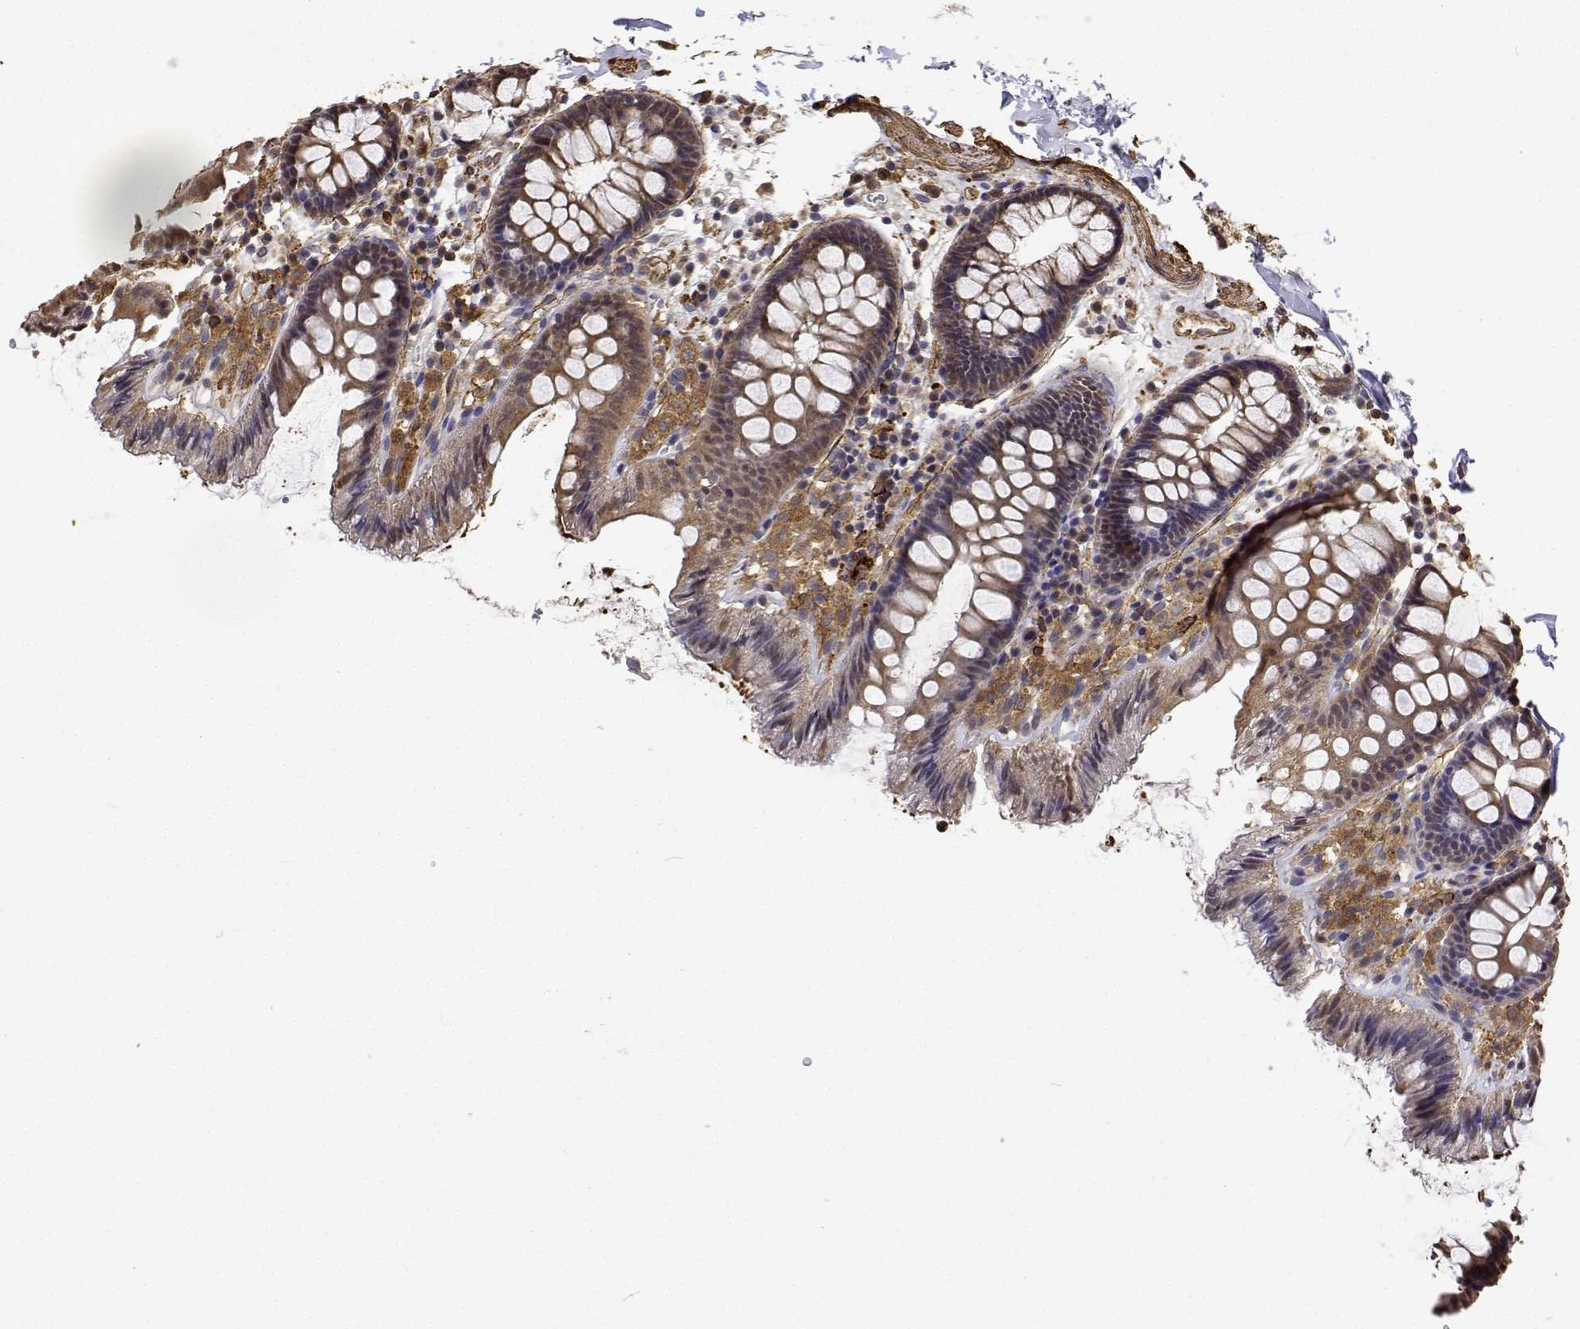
{"staining": {"intensity": "negative", "quantity": "none", "location": "none"}, "tissue": "colon", "cell_type": "Endothelial cells", "image_type": "normal", "snomed": [{"axis": "morphology", "description": "Normal tissue, NOS"}, {"axis": "topography", "description": "Colon"}], "caption": "Immunohistochemistry (IHC) image of unremarkable colon: colon stained with DAB exhibits no significant protein positivity in endothelial cells. (Stains: DAB (3,3'-diaminobenzidine) immunohistochemistry with hematoxylin counter stain, Microscopy: brightfield microscopy at high magnification).", "gene": "PCID2", "patient": {"sex": "male", "age": 84}}